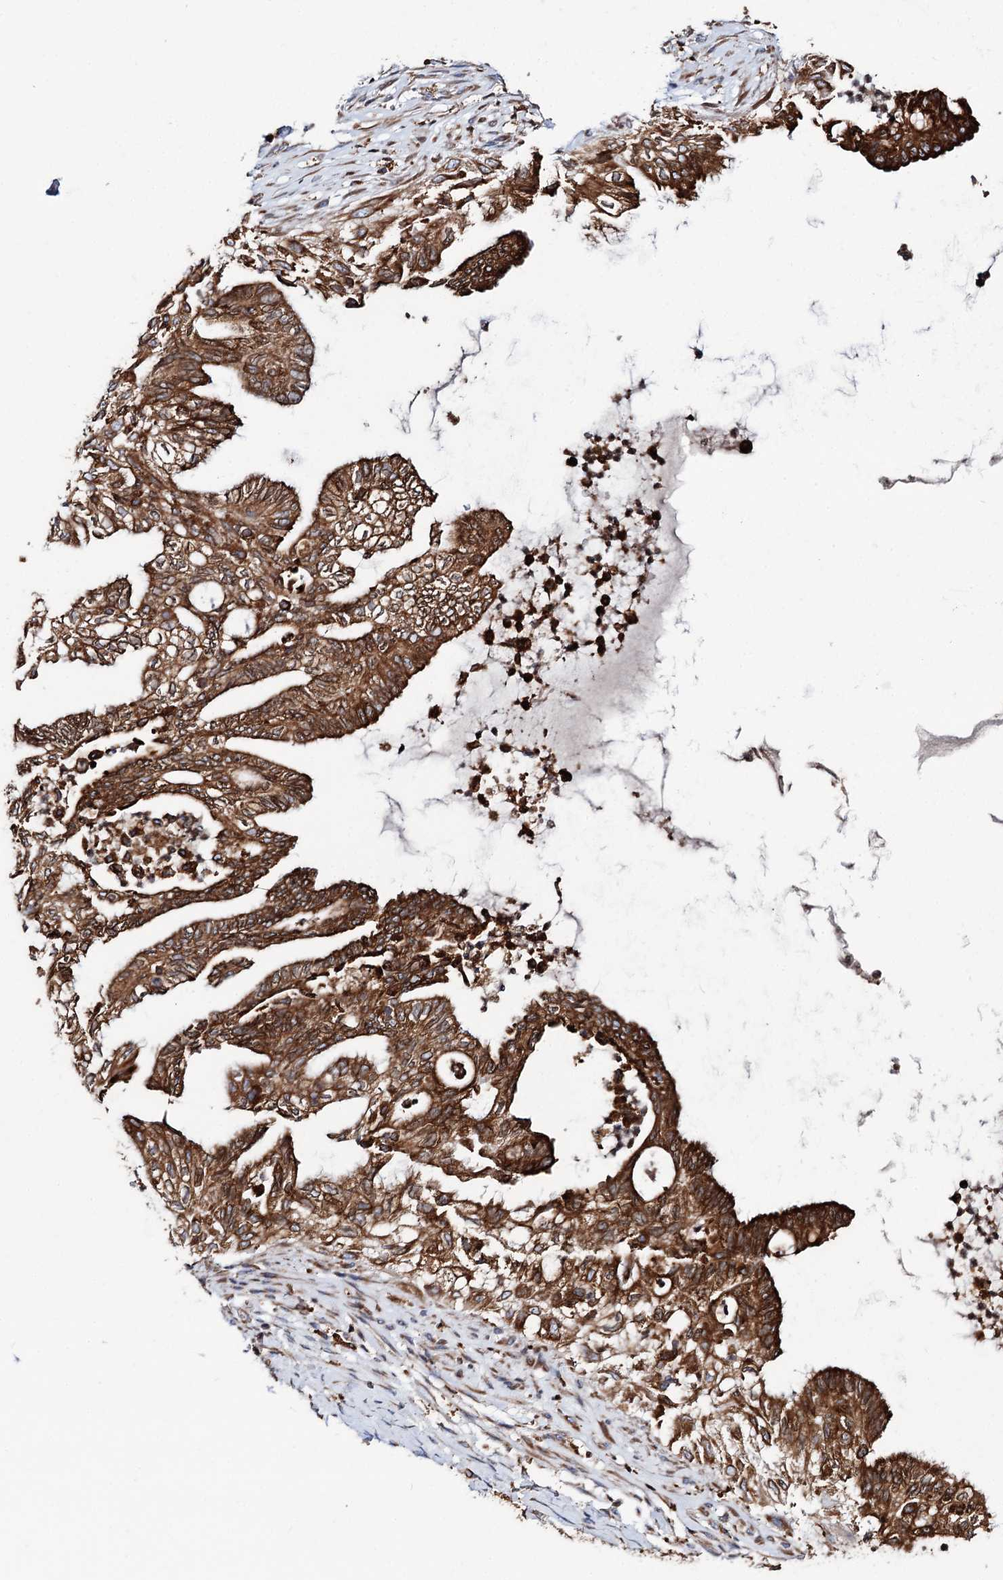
{"staining": {"intensity": "strong", "quantity": ">75%", "location": "cytoplasmic/membranous"}, "tissue": "lung cancer", "cell_type": "Tumor cells", "image_type": "cancer", "snomed": [{"axis": "morphology", "description": "Adenocarcinoma, NOS"}, {"axis": "topography", "description": "Lung"}], "caption": "IHC photomicrograph of adenocarcinoma (lung) stained for a protein (brown), which shows high levels of strong cytoplasmic/membranous positivity in about >75% of tumor cells.", "gene": "ERP29", "patient": {"sex": "female", "age": 70}}